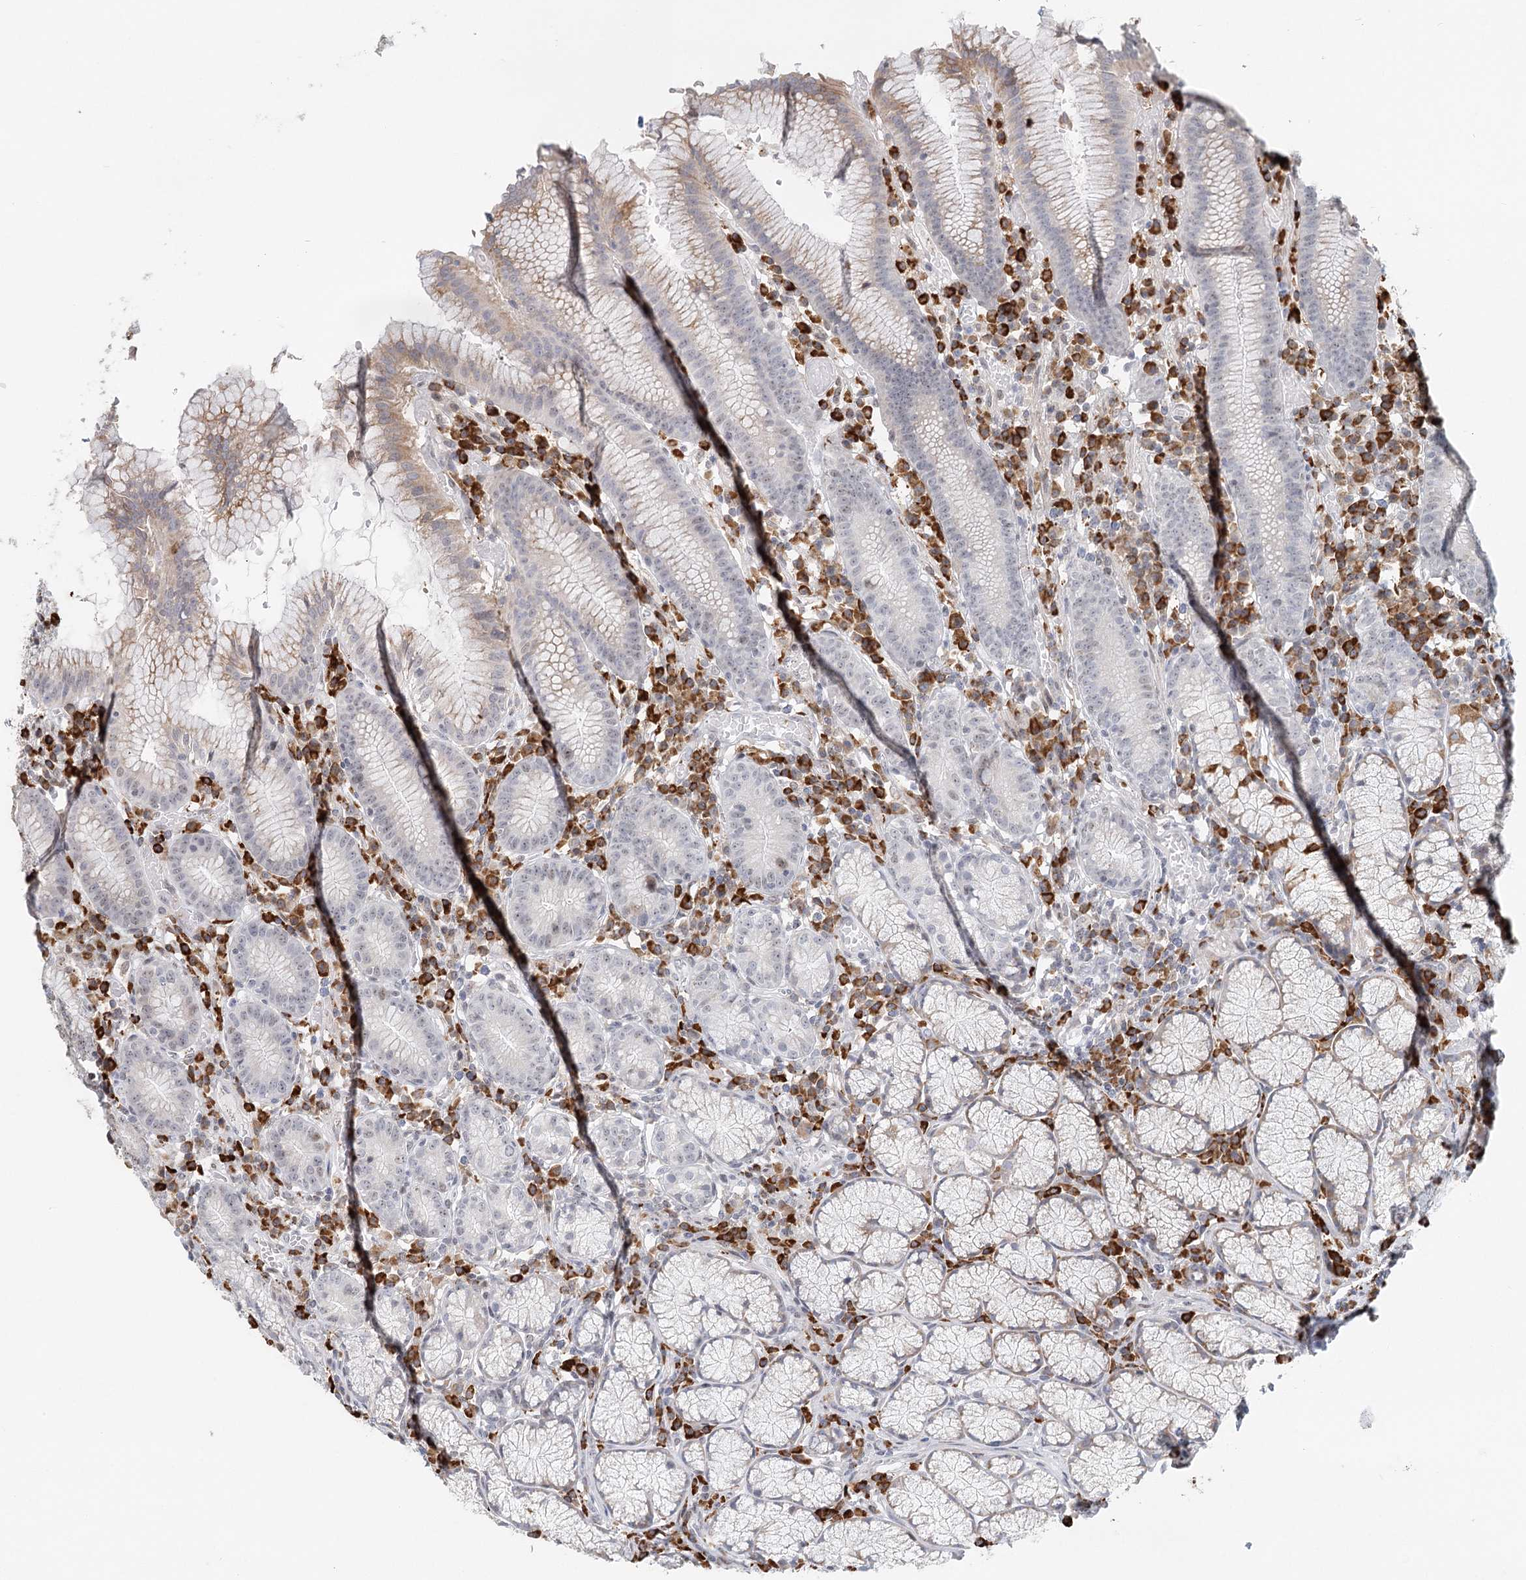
{"staining": {"intensity": "weak", "quantity": "<25%", "location": "cytoplasmic/membranous"}, "tissue": "stomach", "cell_type": "Glandular cells", "image_type": "normal", "snomed": [{"axis": "morphology", "description": "Normal tissue, NOS"}, {"axis": "topography", "description": "Stomach"}], "caption": "Immunohistochemical staining of unremarkable stomach shows no significant expression in glandular cells. (Brightfield microscopy of DAB (3,3'-diaminobenzidine) immunohistochemistry at high magnification).", "gene": "BNIP5", "patient": {"sex": "male", "age": 55}}